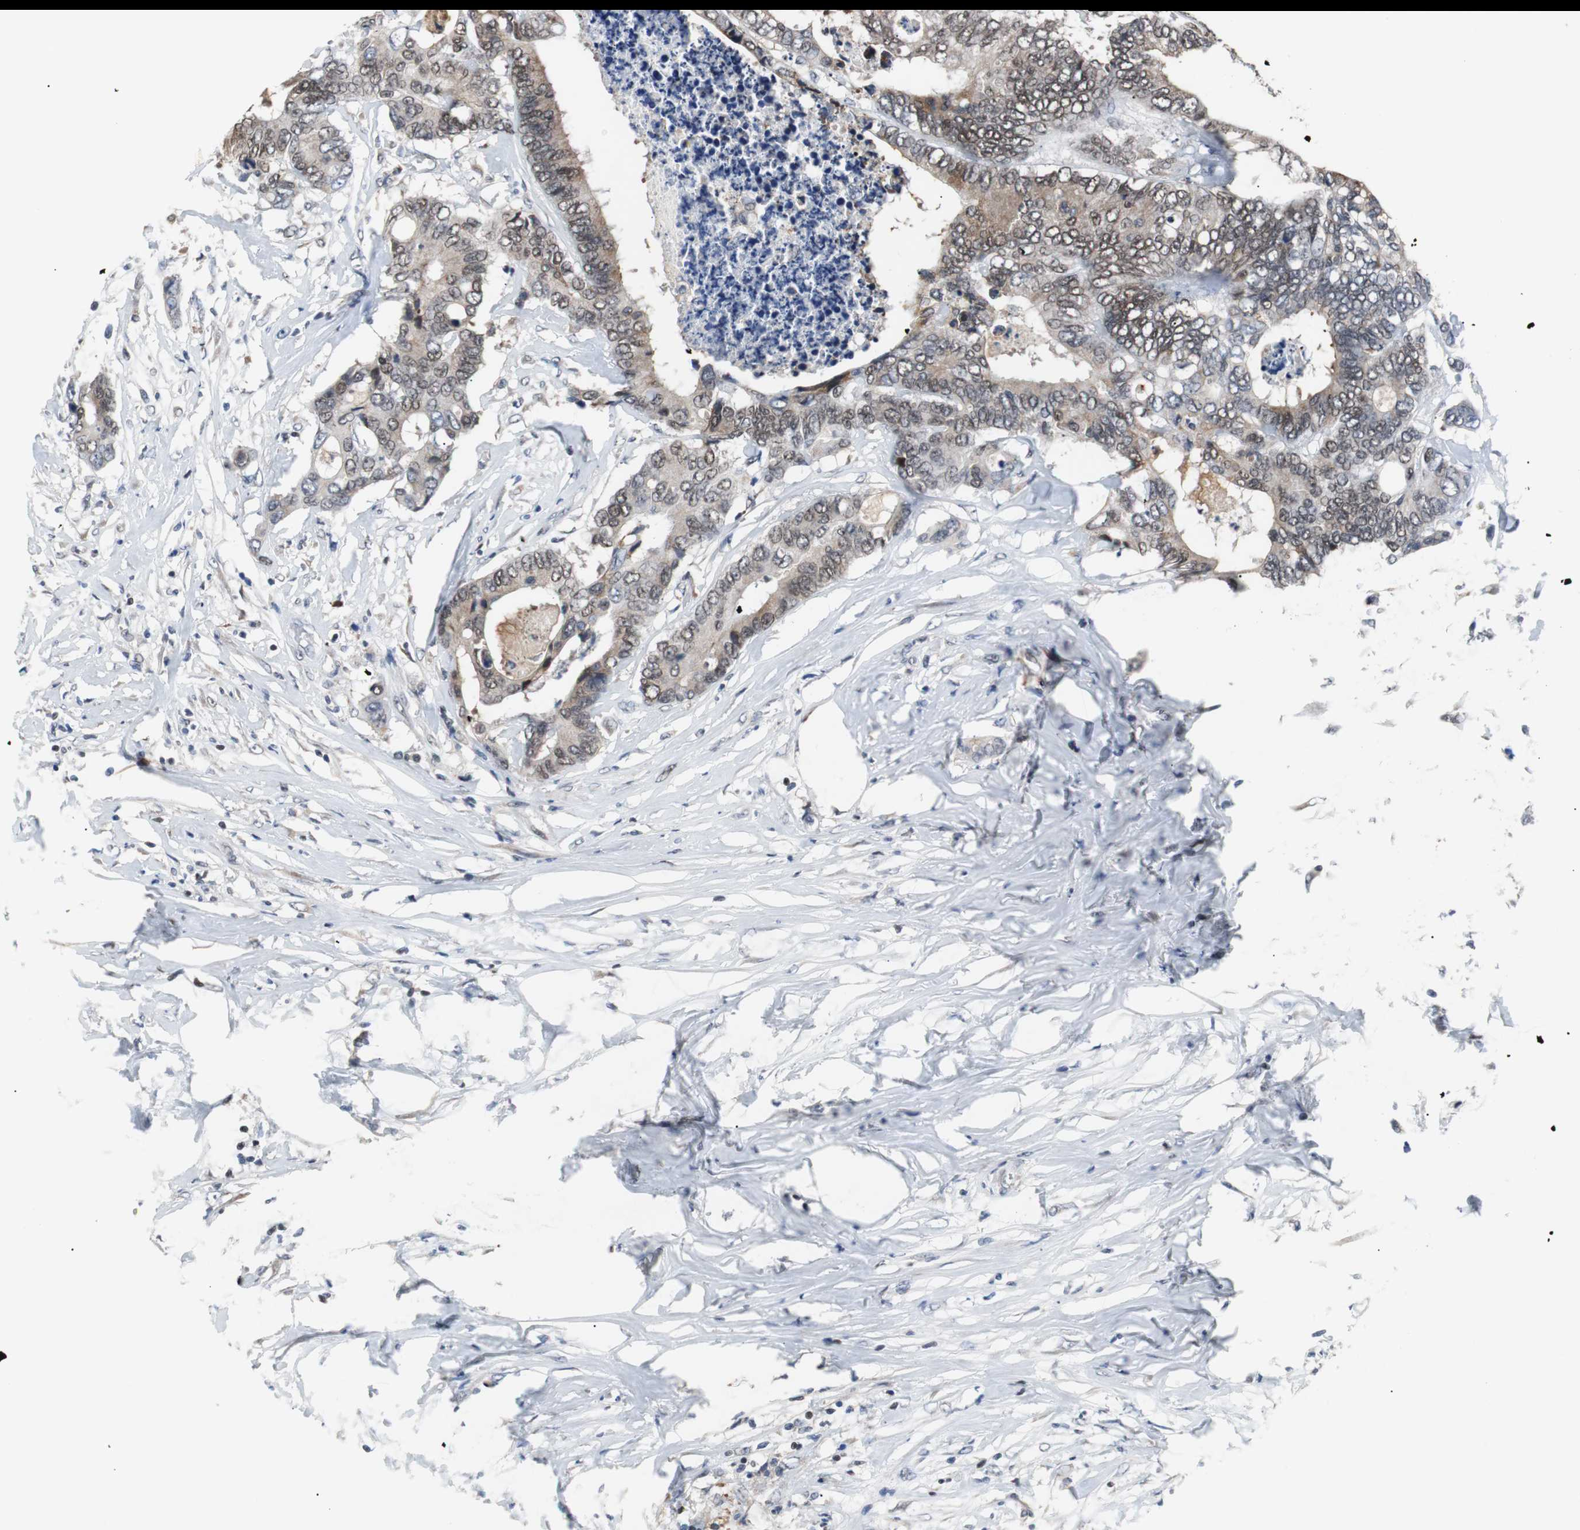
{"staining": {"intensity": "weak", "quantity": "25%-75%", "location": "cytoplasmic/membranous,nuclear"}, "tissue": "colorectal cancer", "cell_type": "Tumor cells", "image_type": "cancer", "snomed": [{"axis": "morphology", "description": "Adenocarcinoma, NOS"}, {"axis": "topography", "description": "Rectum"}], "caption": "Immunohistochemical staining of colorectal adenocarcinoma displays low levels of weak cytoplasmic/membranous and nuclear expression in approximately 25%-75% of tumor cells. (DAB (3,3'-diaminobenzidine) IHC, brown staining for protein, blue staining for nuclei).", "gene": "USP28", "patient": {"sex": "male", "age": 55}}